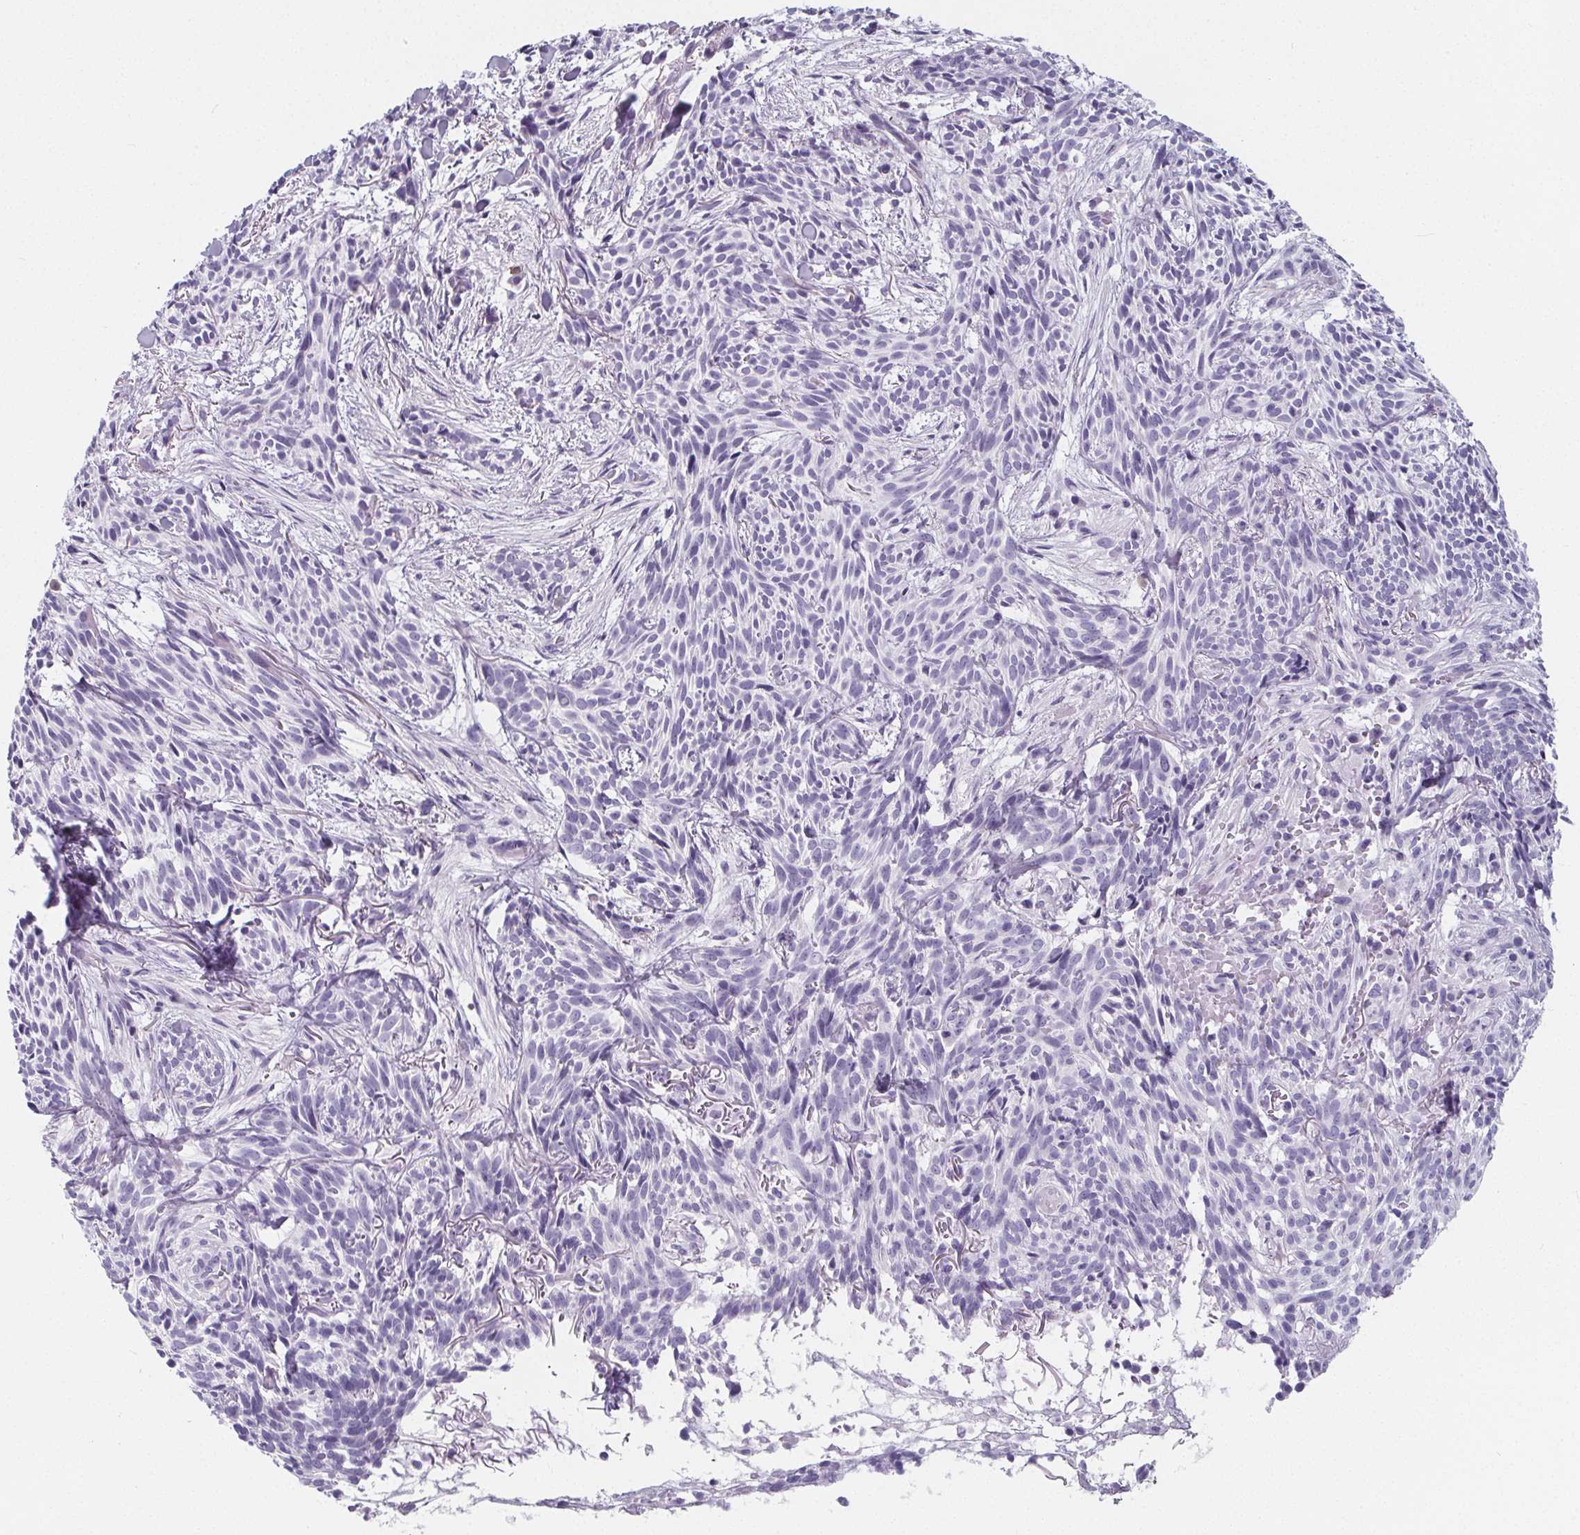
{"staining": {"intensity": "negative", "quantity": "none", "location": "none"}, "tissue": "skin cancer", "cell_type": "Tumor cells", "image_type": "cancer", "snomed": [{"axis": "morphology", "description": "Basal cell carcinoma"}, {"axis": "topography", "description": "Skin"}], "caption": "High power microscopy micrograph of an immunohistochemistry (IHC) micrograph of skin cancer, revealing no significant expression in tumor cells.", "gene": "ADRB1", "patient": {"sex": "male", "age": 71}}